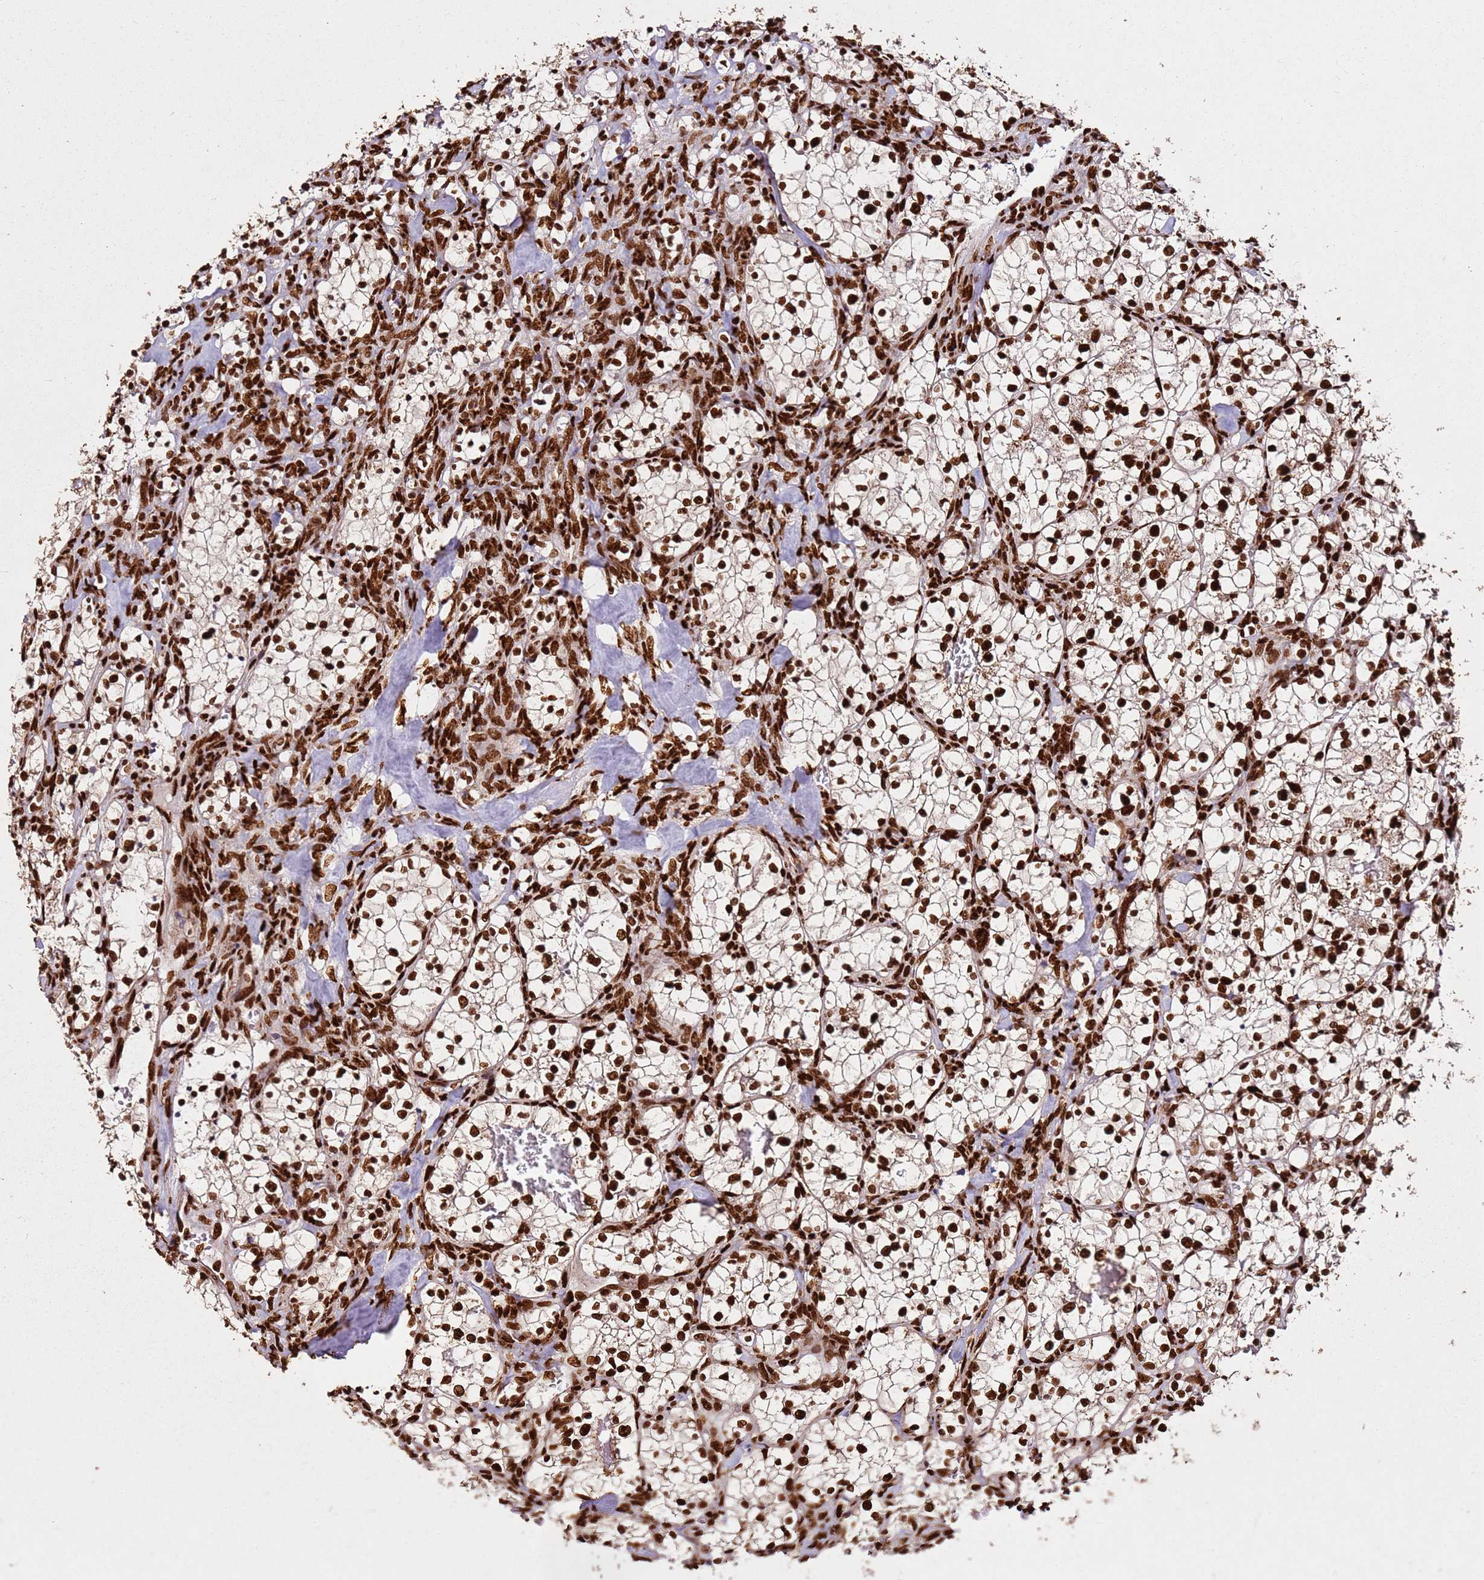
{"staining": {"intensity": "strong", "quantity": ">75%", "location": "nuclear"}, "tissue": "renal cancer", "cell_type": "Tumor cells", "image_type": "cancer", "snomed": [{"axis": "morphology", "description": "Adenocarcinoma, NOS"}, {"axis": "topography", "description": "Kidney"}], "caption": "Renal cancer (adenocarcinoma) was stained to show a protein in brown. There is high levels of strong nuclear positivity in about >75% of tumor cells.", "gene": "HNRNPAB", "patient": {"sex": "female", "age": 69}}